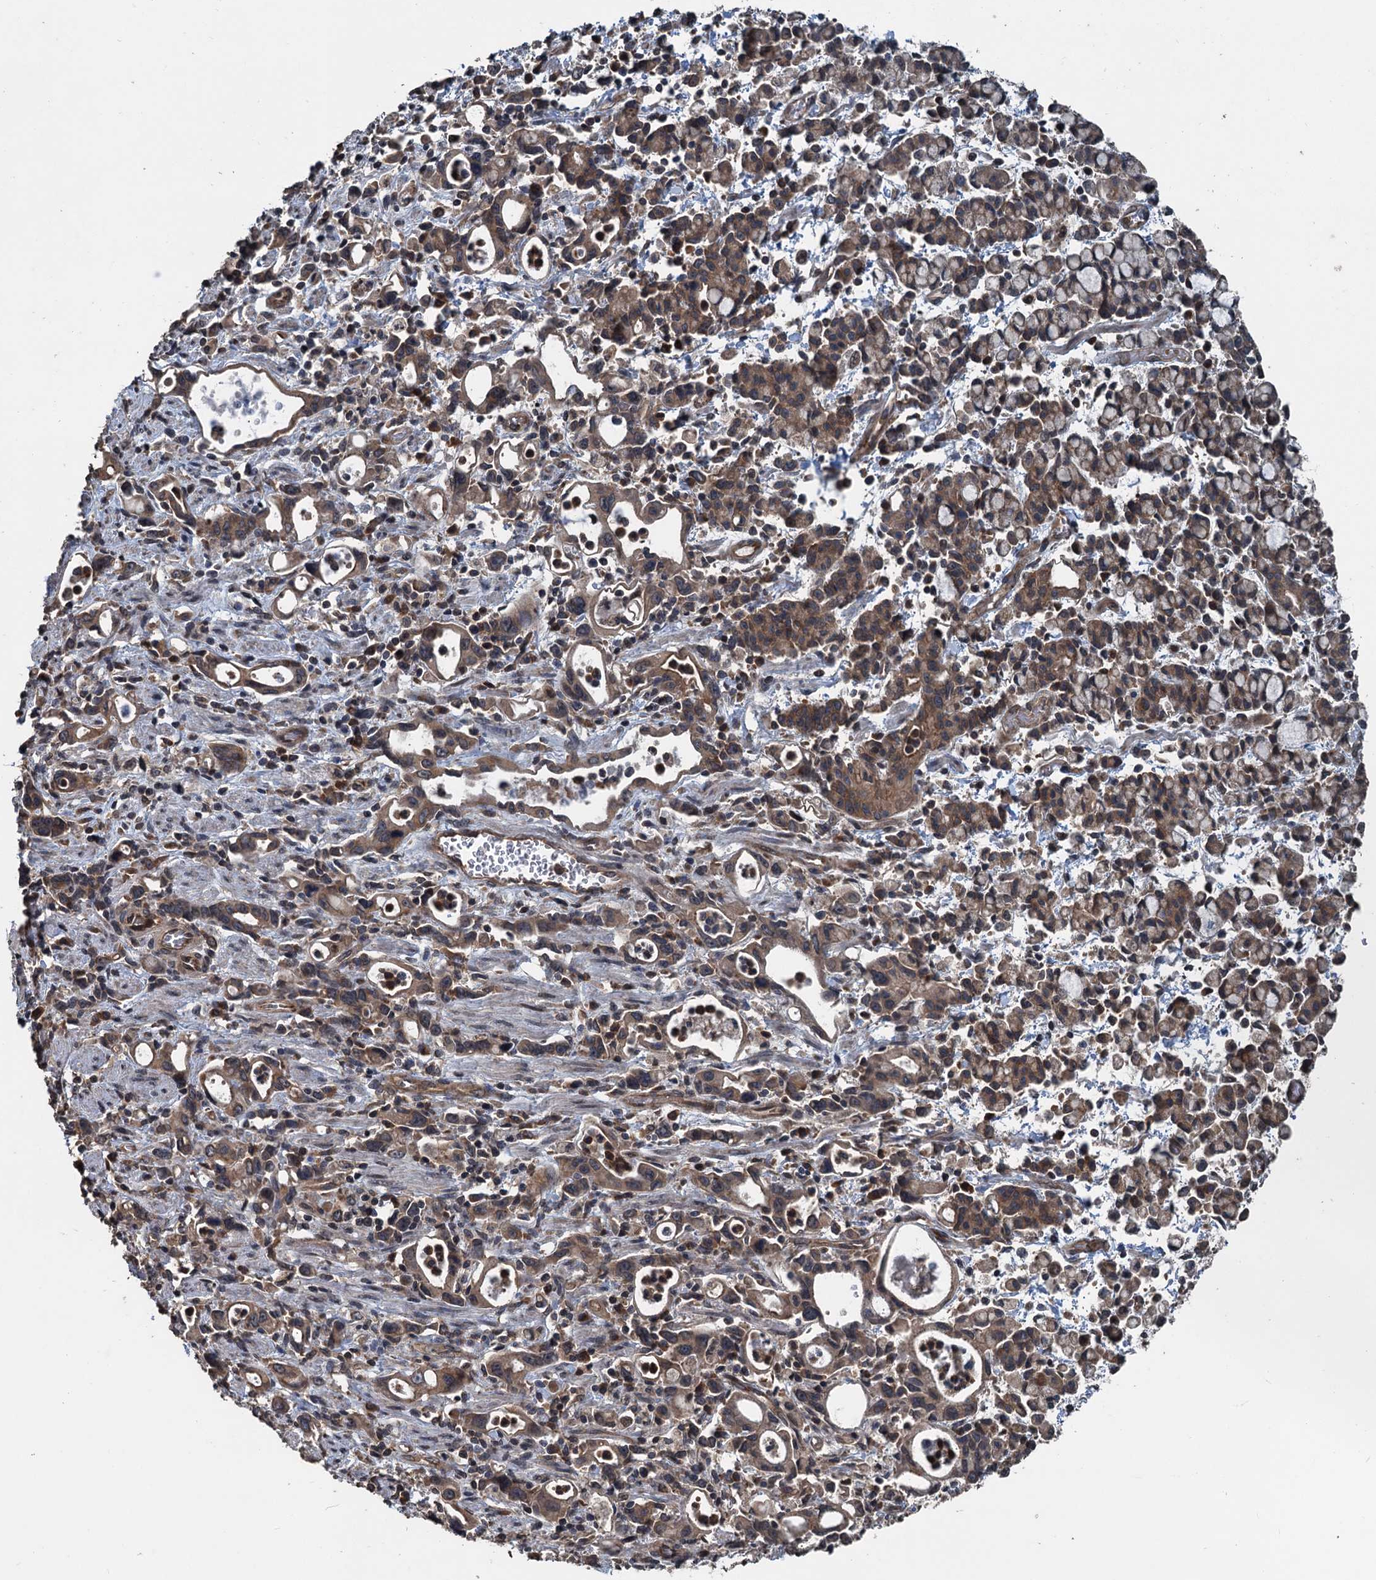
{"staining": {"intensity": "moderate", "quantity": ">75%", "location": "cytoplasmic/membranous"}, "tissue": "stomach cancer", "cell_type": "Tumor cells", "image_type": "cancer", "snomed": [{"axis": "morphology", "description": "Adenocarcinoma, NOS"}, {"axis": "topography", "description": "Stomach, lower"}], "caption": "Stomach adenocarcinoma was stained to show a protein in brown. There is medium levels of moderate cytoplasmic/membranous expression in about >75% of tumor cells.", "gene": "N4BP2L2", "patient": {"sex": "female", "age": 43}}